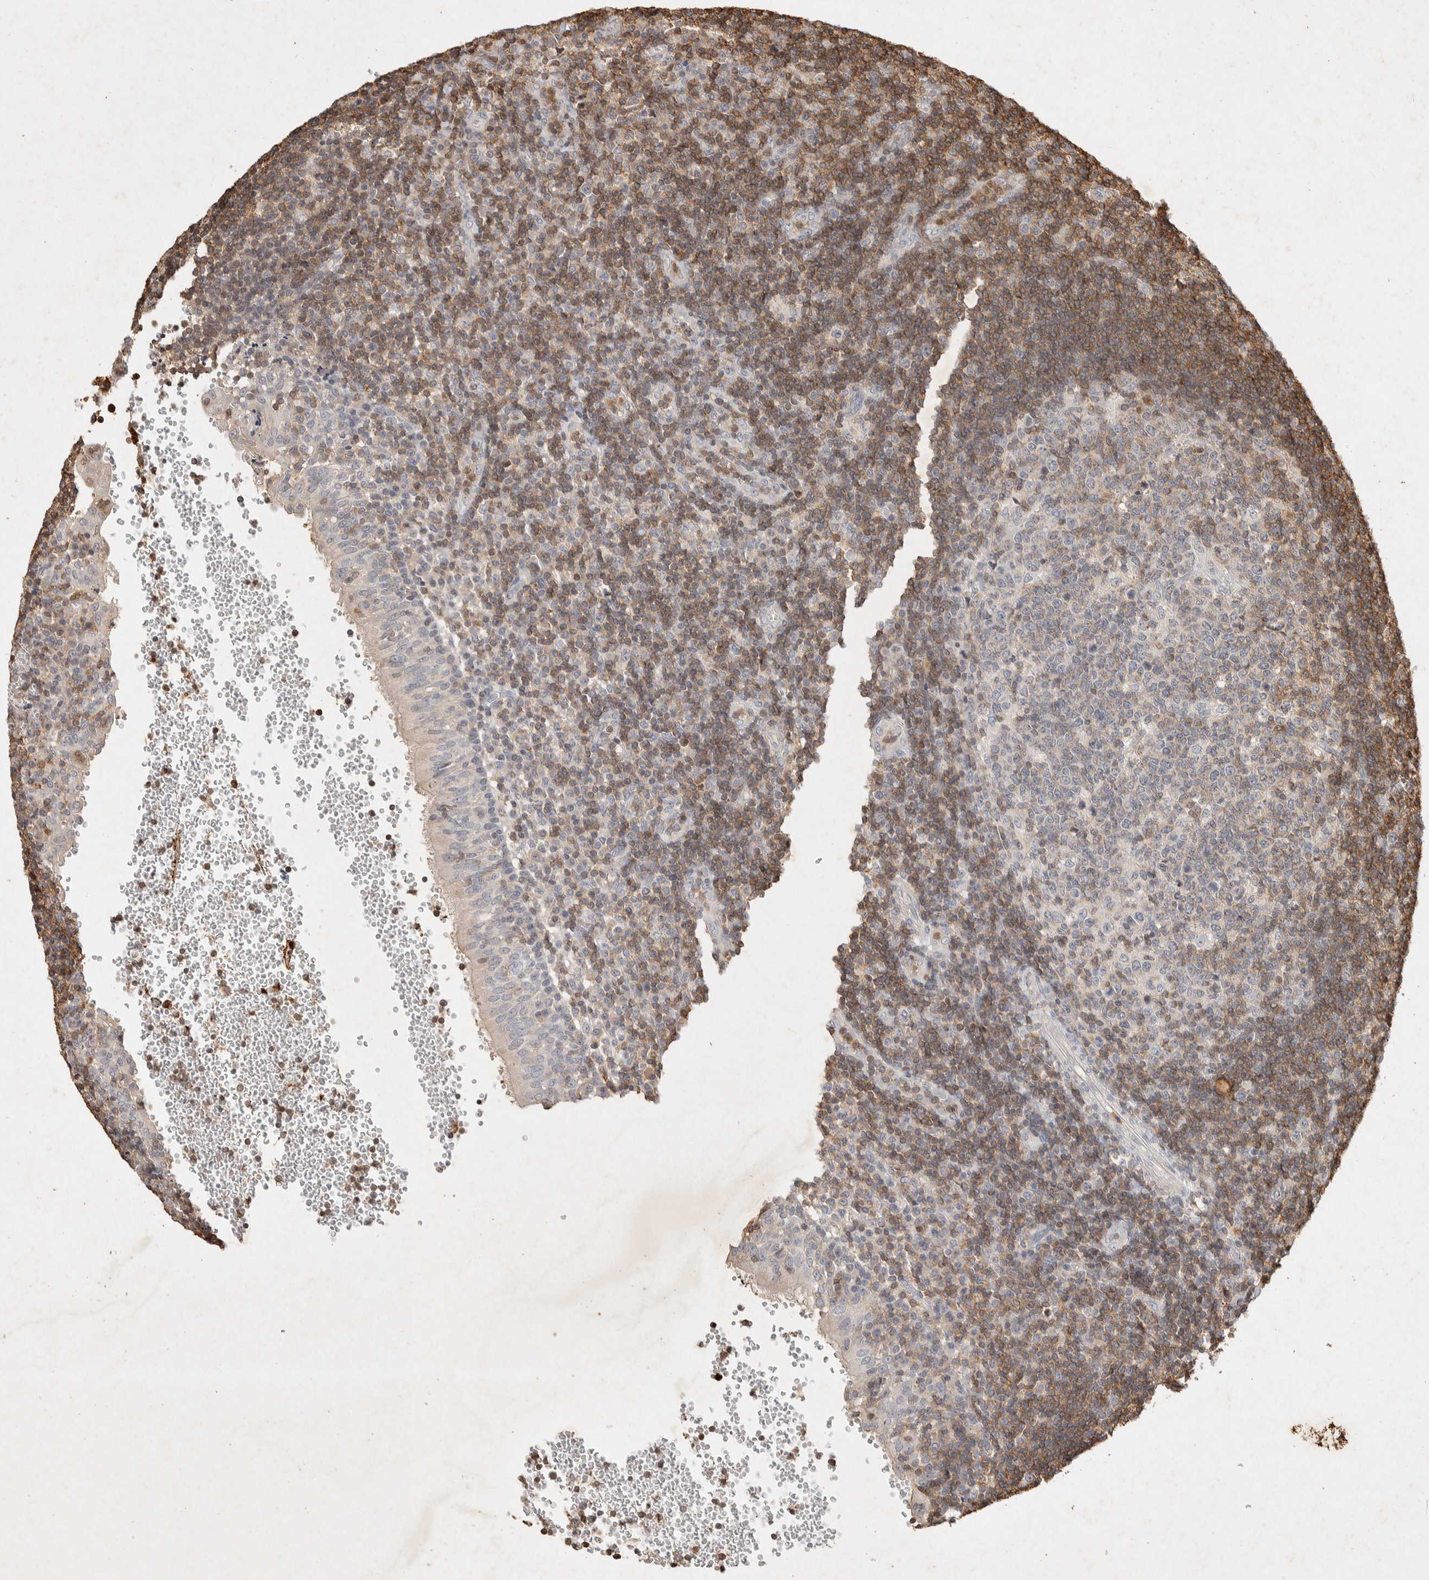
{"staining": {"intensity": "weak", "quantity": "<25%", "location": "cytoplasmic/membranous"}, "tissue": "tonsil", "cell_type": "Germinal center cells", "image_type": "normal", "snomed": [{"axis": "morphology", "description": "Normal tissue, NOS"}, {"axis": "topography", "description": "Tonsil"}], "caption": "Immunohistochemical staining of benign human tonsil shows no significant expression in germinal center cells.", "gene": "RAC2", "patient": {"sex": "female", "age": 40}}